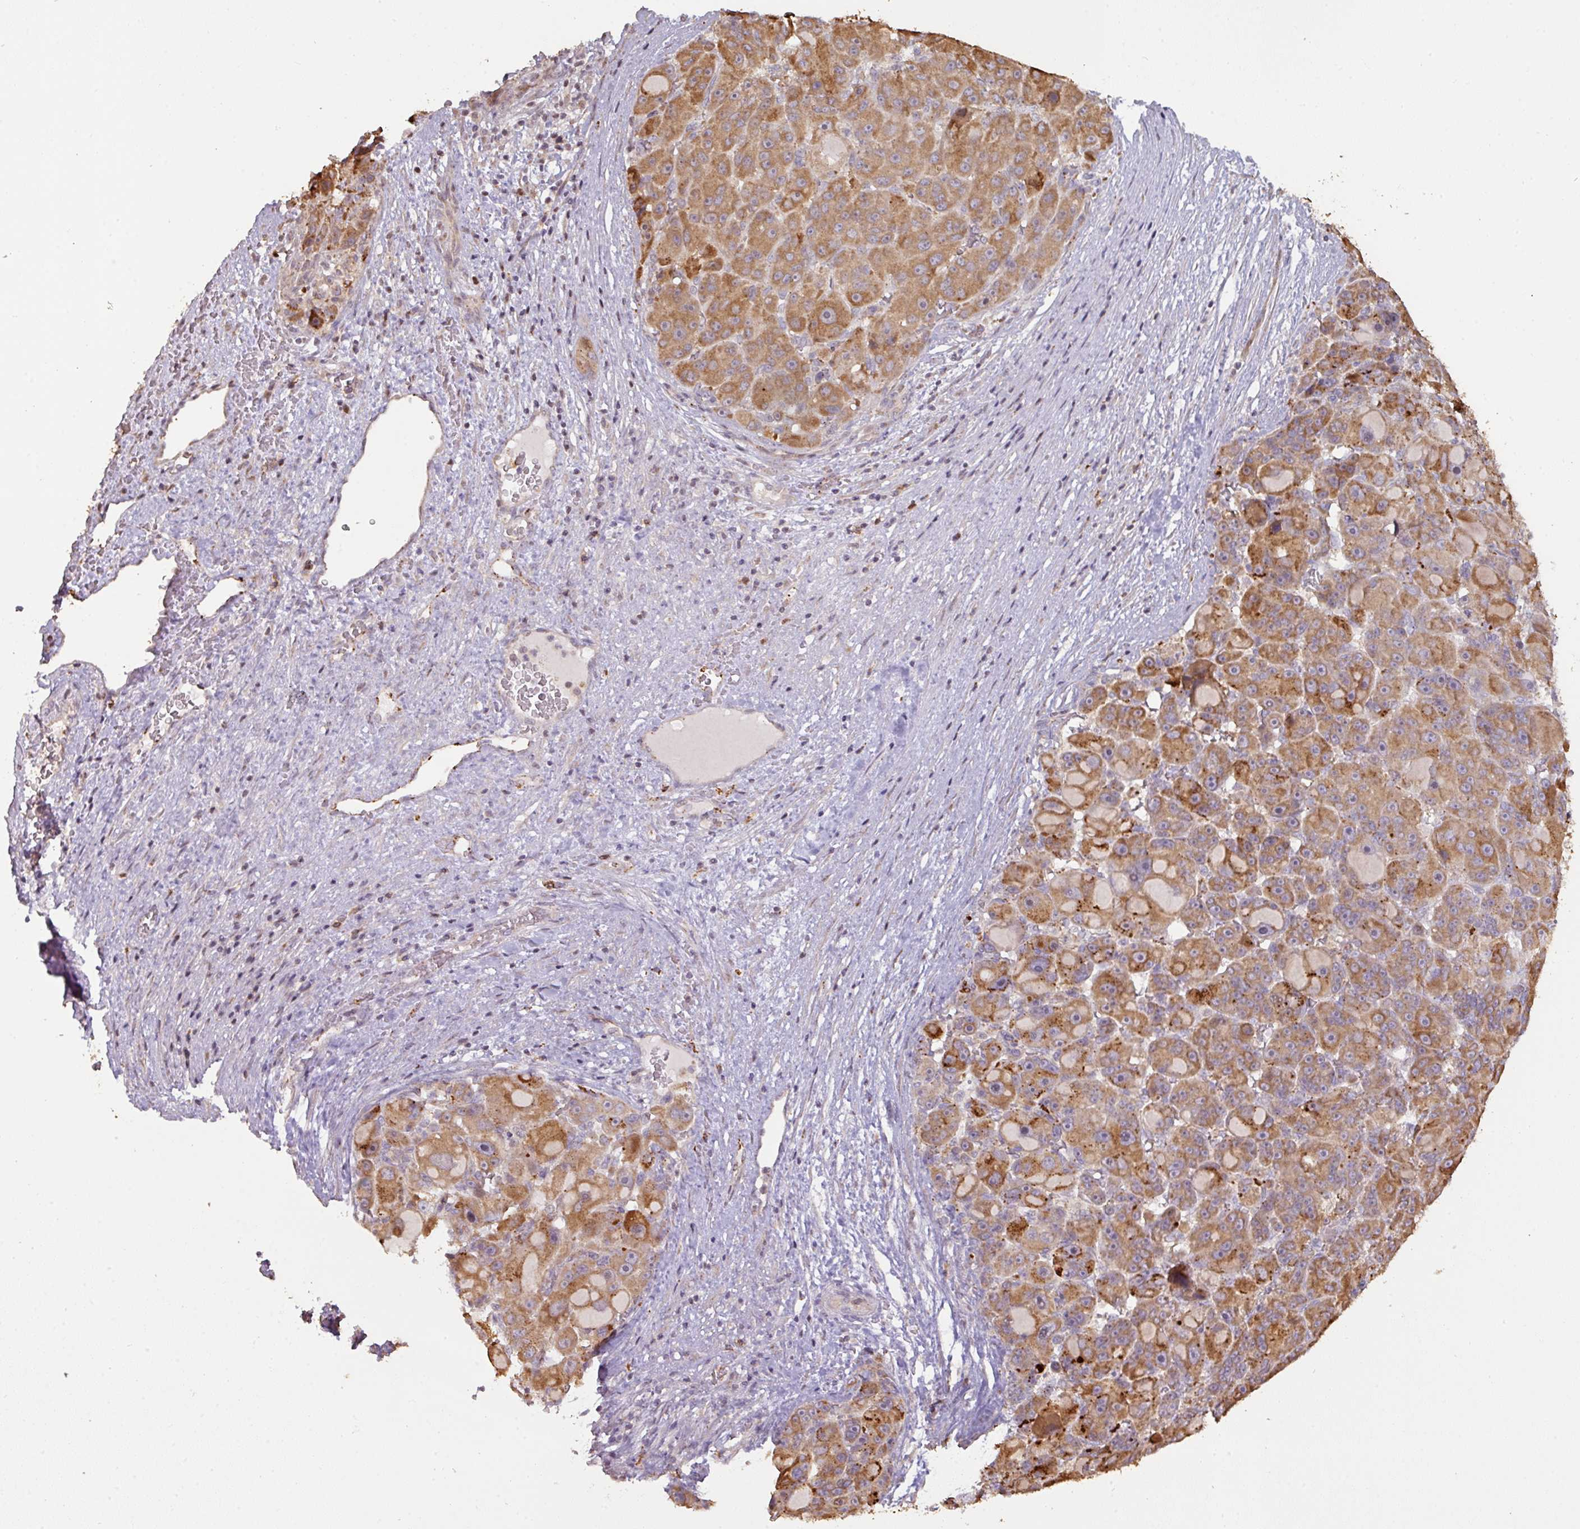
{"staining": {"intensity": "moderate", "quantity": ">75%", "location": "cytoplasmic/membranous"}, "tissue": "liver cancer", "cell_type": "Tumor cells", "image_type": "cancer", "snomed": [{"axis": "morphology", "description": "Carcinoma, Hepatocellular, NOS"}, {"axis": "topography", "description": "Liver"}], "caption": "This image reveals liver cancer (hepatocellular carcinoma) stained with IHC to label a protein in brown. The cytoplasmic/membranous of tumor cells show moderate positivity for the protein. Nuclei are counter-stained blue.", "gene": "CXCR5", "patient": {"sex": "male", "age": 76}}